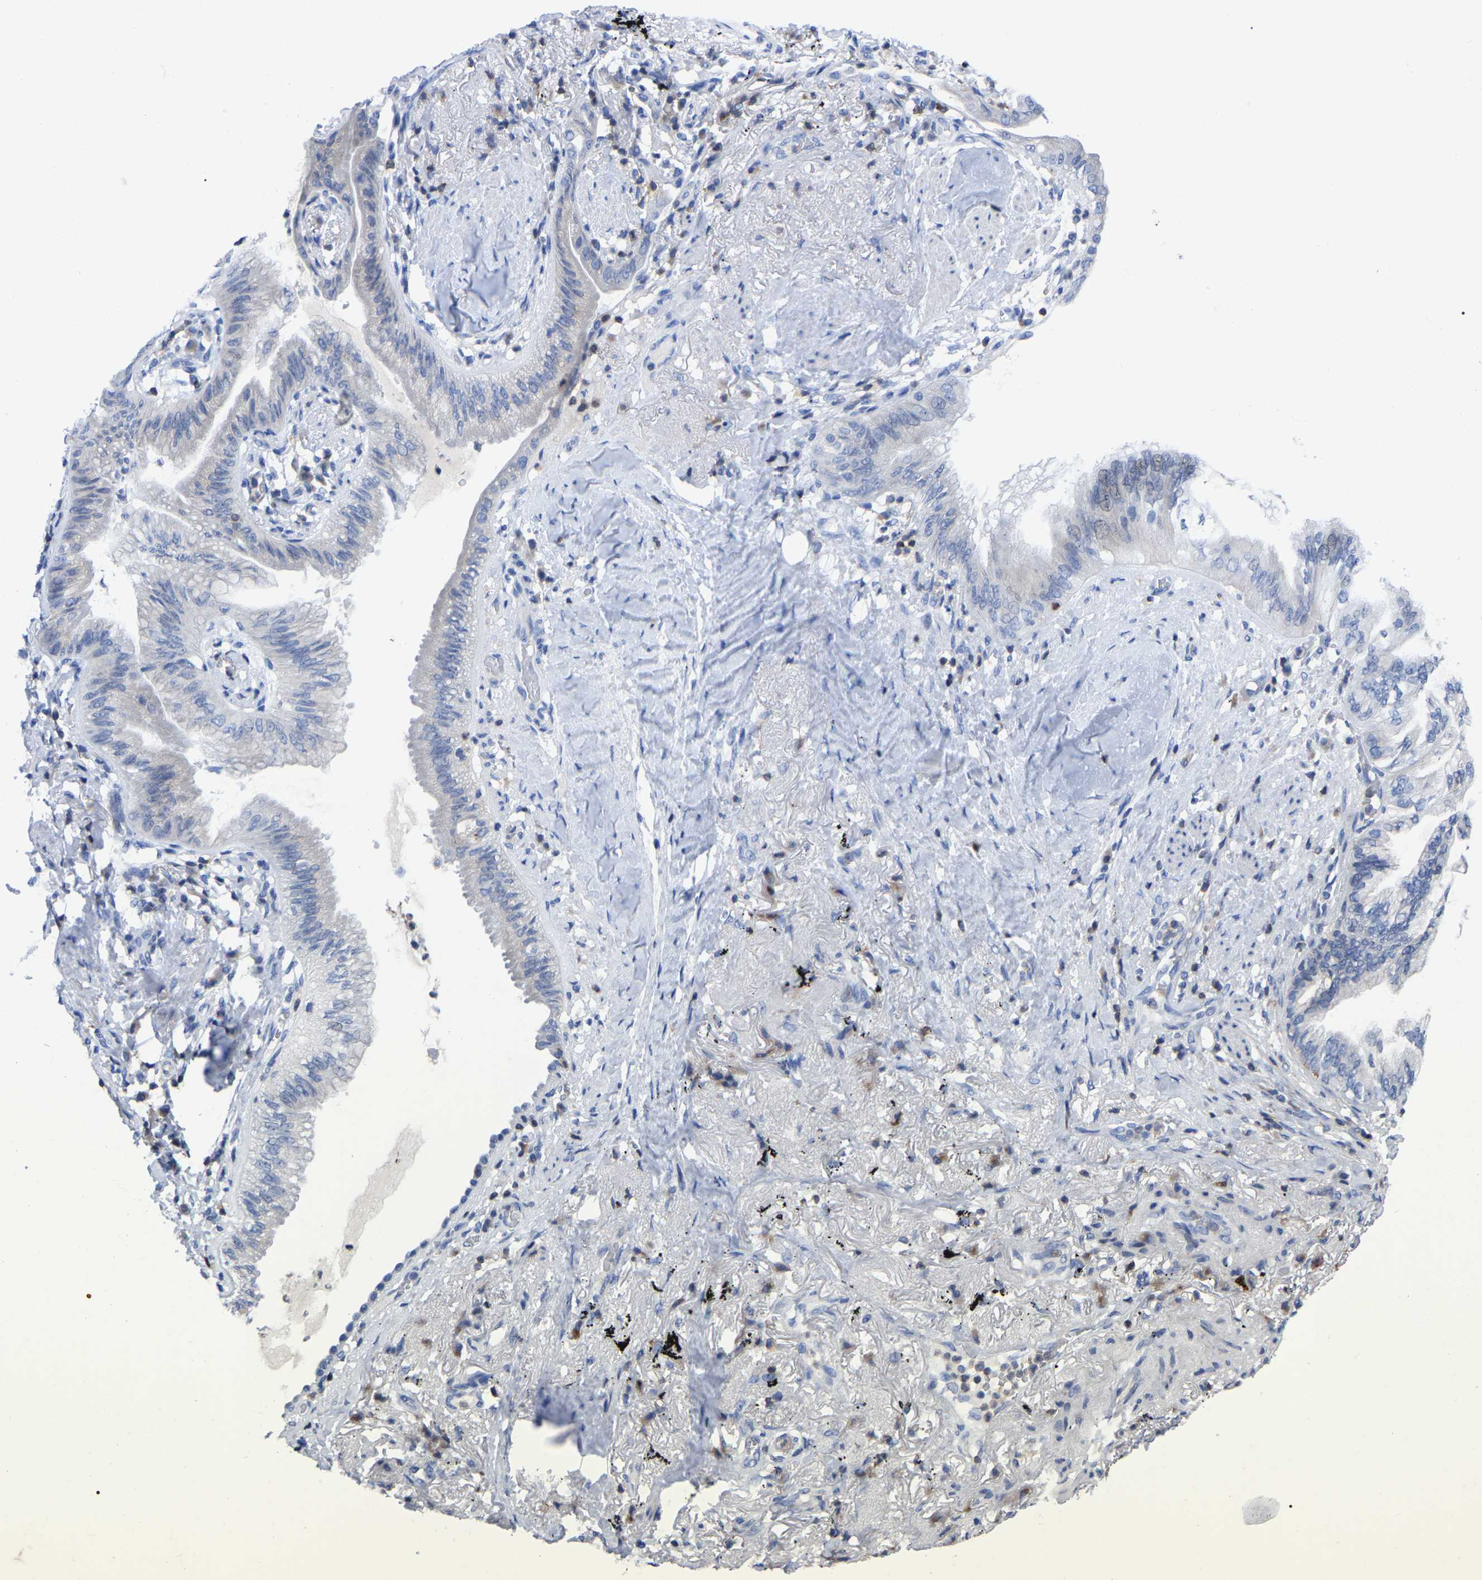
{"staining": {"intensity": "negative", "quantity": "none", "location": "none"}, "tissue": "lung cancer", "cell_type": "Tumor cells", "image_type": "cancer", "snomed": [{"axis": "morphology", "description": "Normal tissue, NOS"}, {"axis": "morphology", "description": "Adenocarcinoma, NOS"}, {"axis": "topography", "description": "Bronchus"}, {"axis": "topography", "description": "Lung"}], "caption": "Immunohistochemical staining of human lung cancer reveals no significant positivity in tumor cells.", "gene": "PTPN7", "patient": {"sex": "female", "age": 70}}